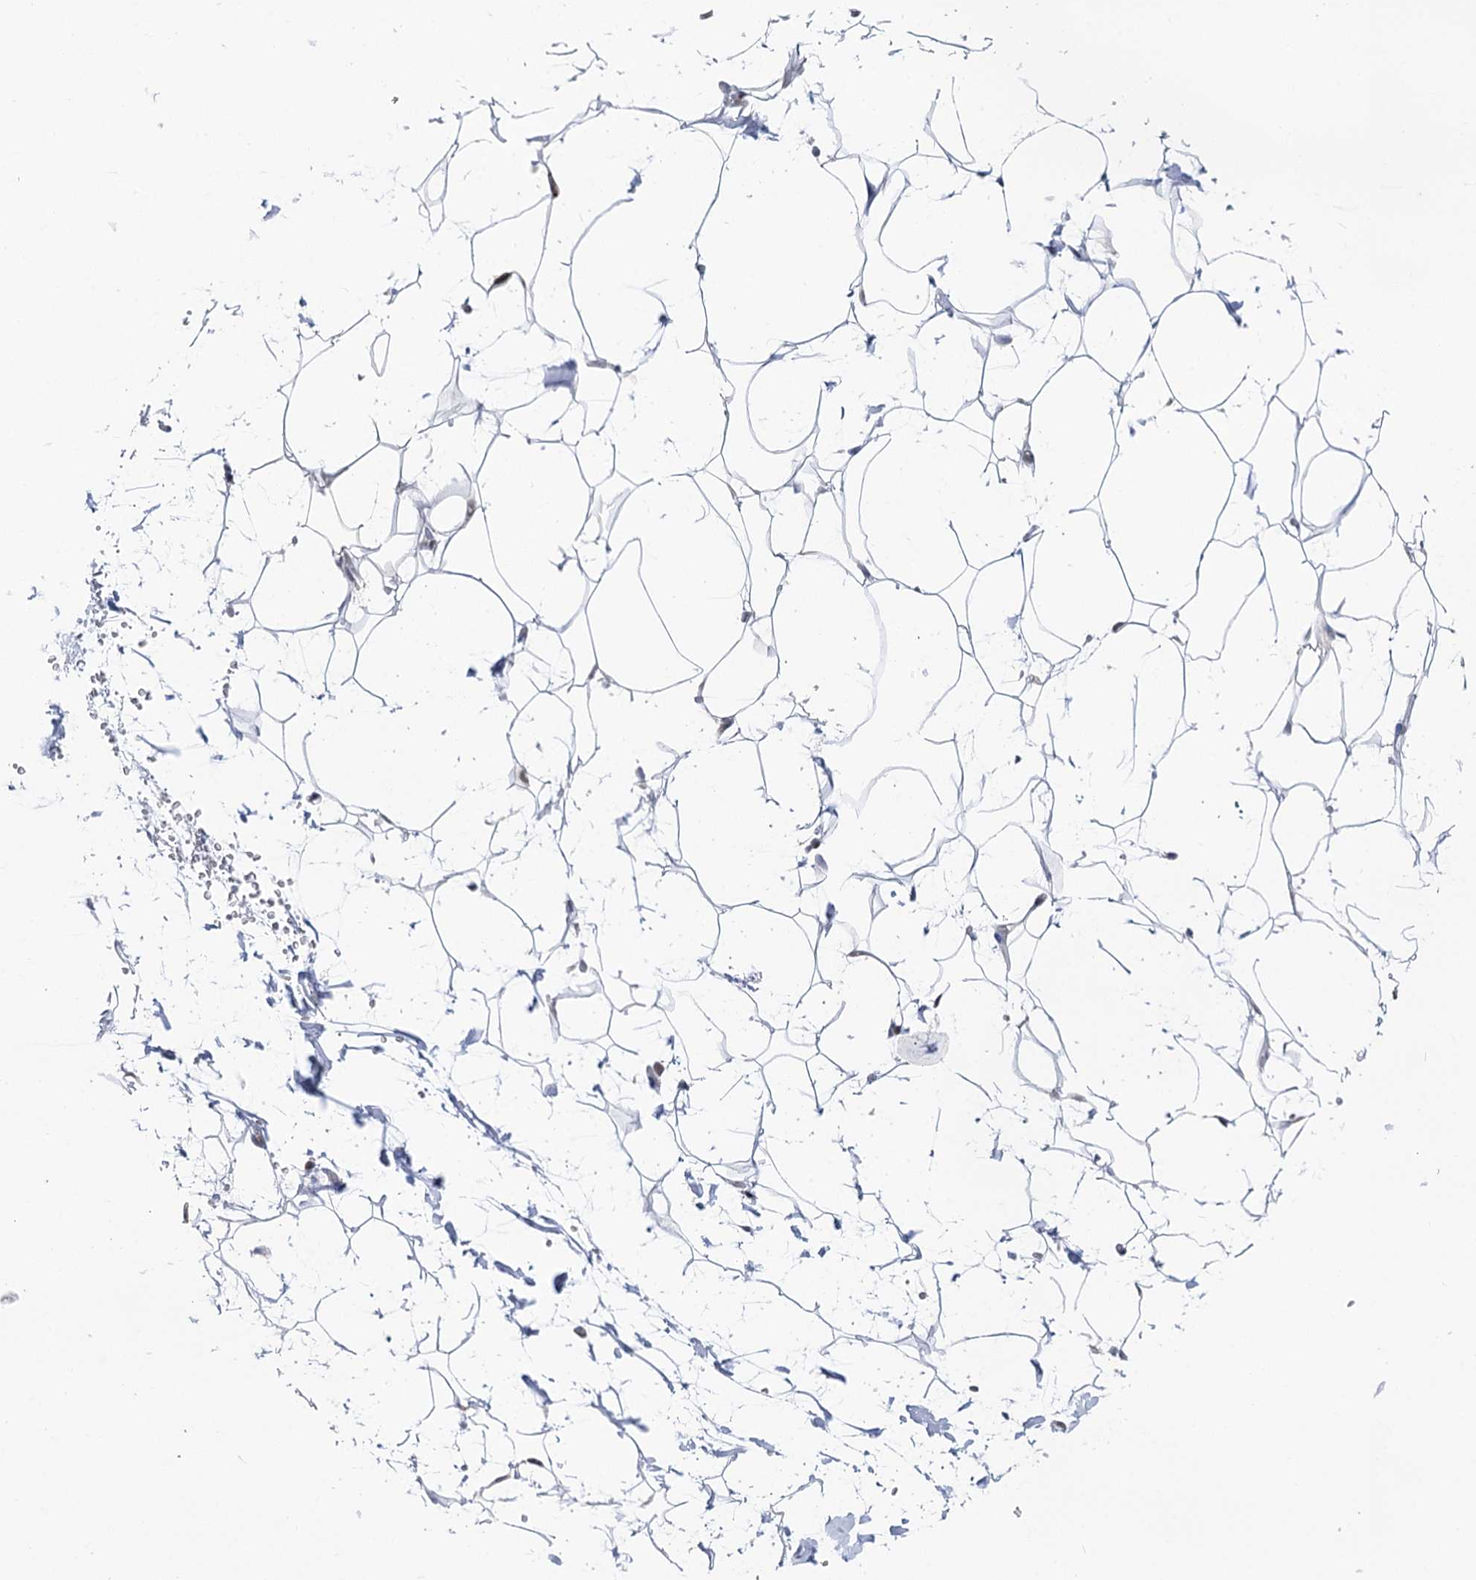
{"staining": {"intensity": "negative", "quantity": "none", "location": "none"}, "tissue": "adipose tissue", "cell_type": "Adipocytes", "image_type": "normal", "snomed": [{"axis": "morphology", "description": "Normal tissue, NOS"}, {"axis": "topography", "description": "Breast"}], "caption": "An immunohistochemistry histopathology image of unremarkable adipose tissue is shown. There is no staining in adipocytes of adipose tissue.", "gene": "PTGR1", "patient": {"sex": "female", "age": 26}}